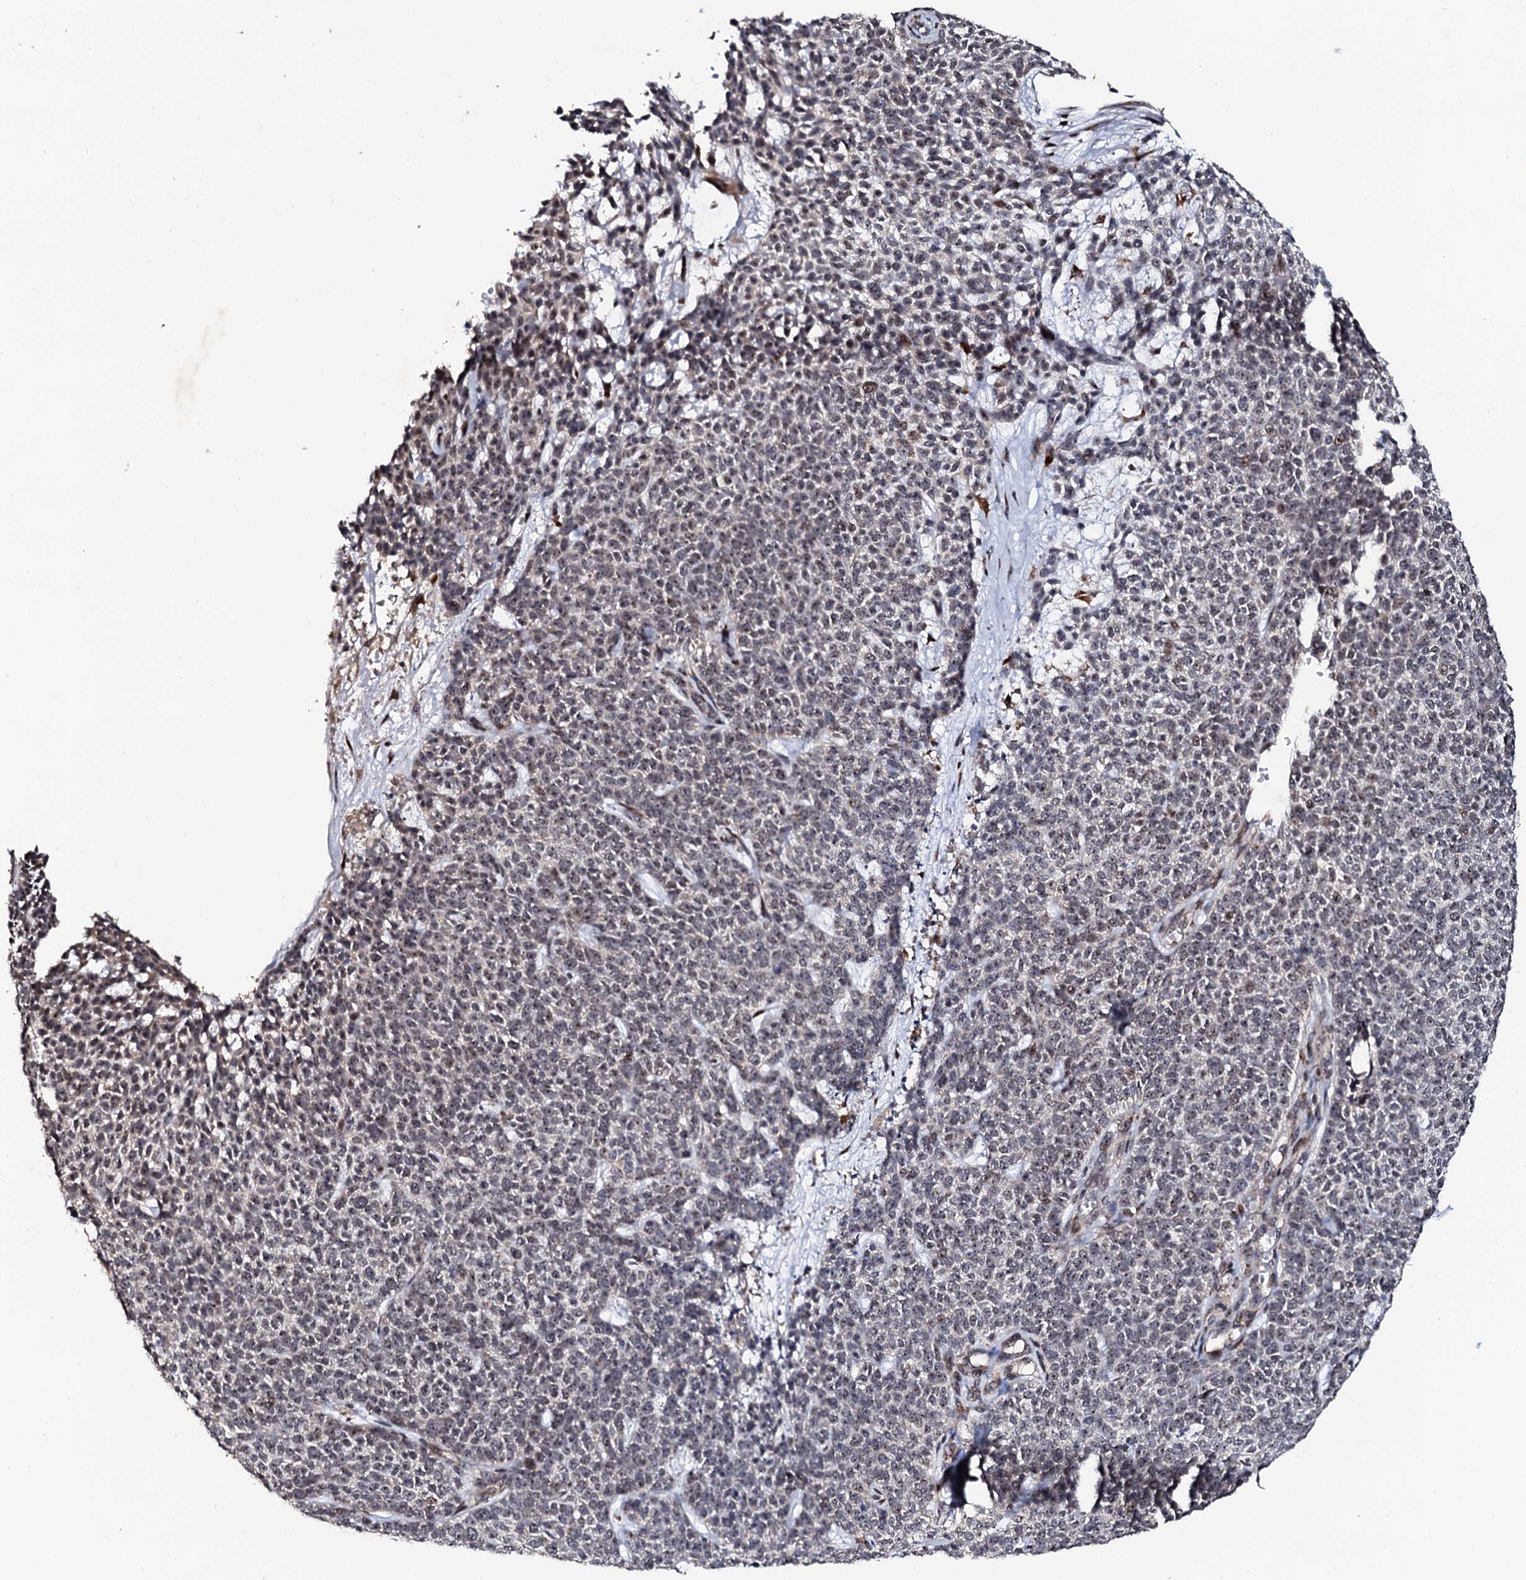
{"staining": {"intensity": "negative", "quantity": "none", "location": "none"}, "tissue": "skin cancer", "cell_type": "Tumor cells", "image_type": "cancer", "snomed": [{"axis": "morphology", "description": "Basal cell carcinoma"}, {"axis": "topography", "description": "Skin"}], "caption": "Histopathology image shows no significant protein expression in tumor cells of basal cell carcinoma (skin).", "gene": "FAM111A", "patient": {"sex": "female", "age": 84}}